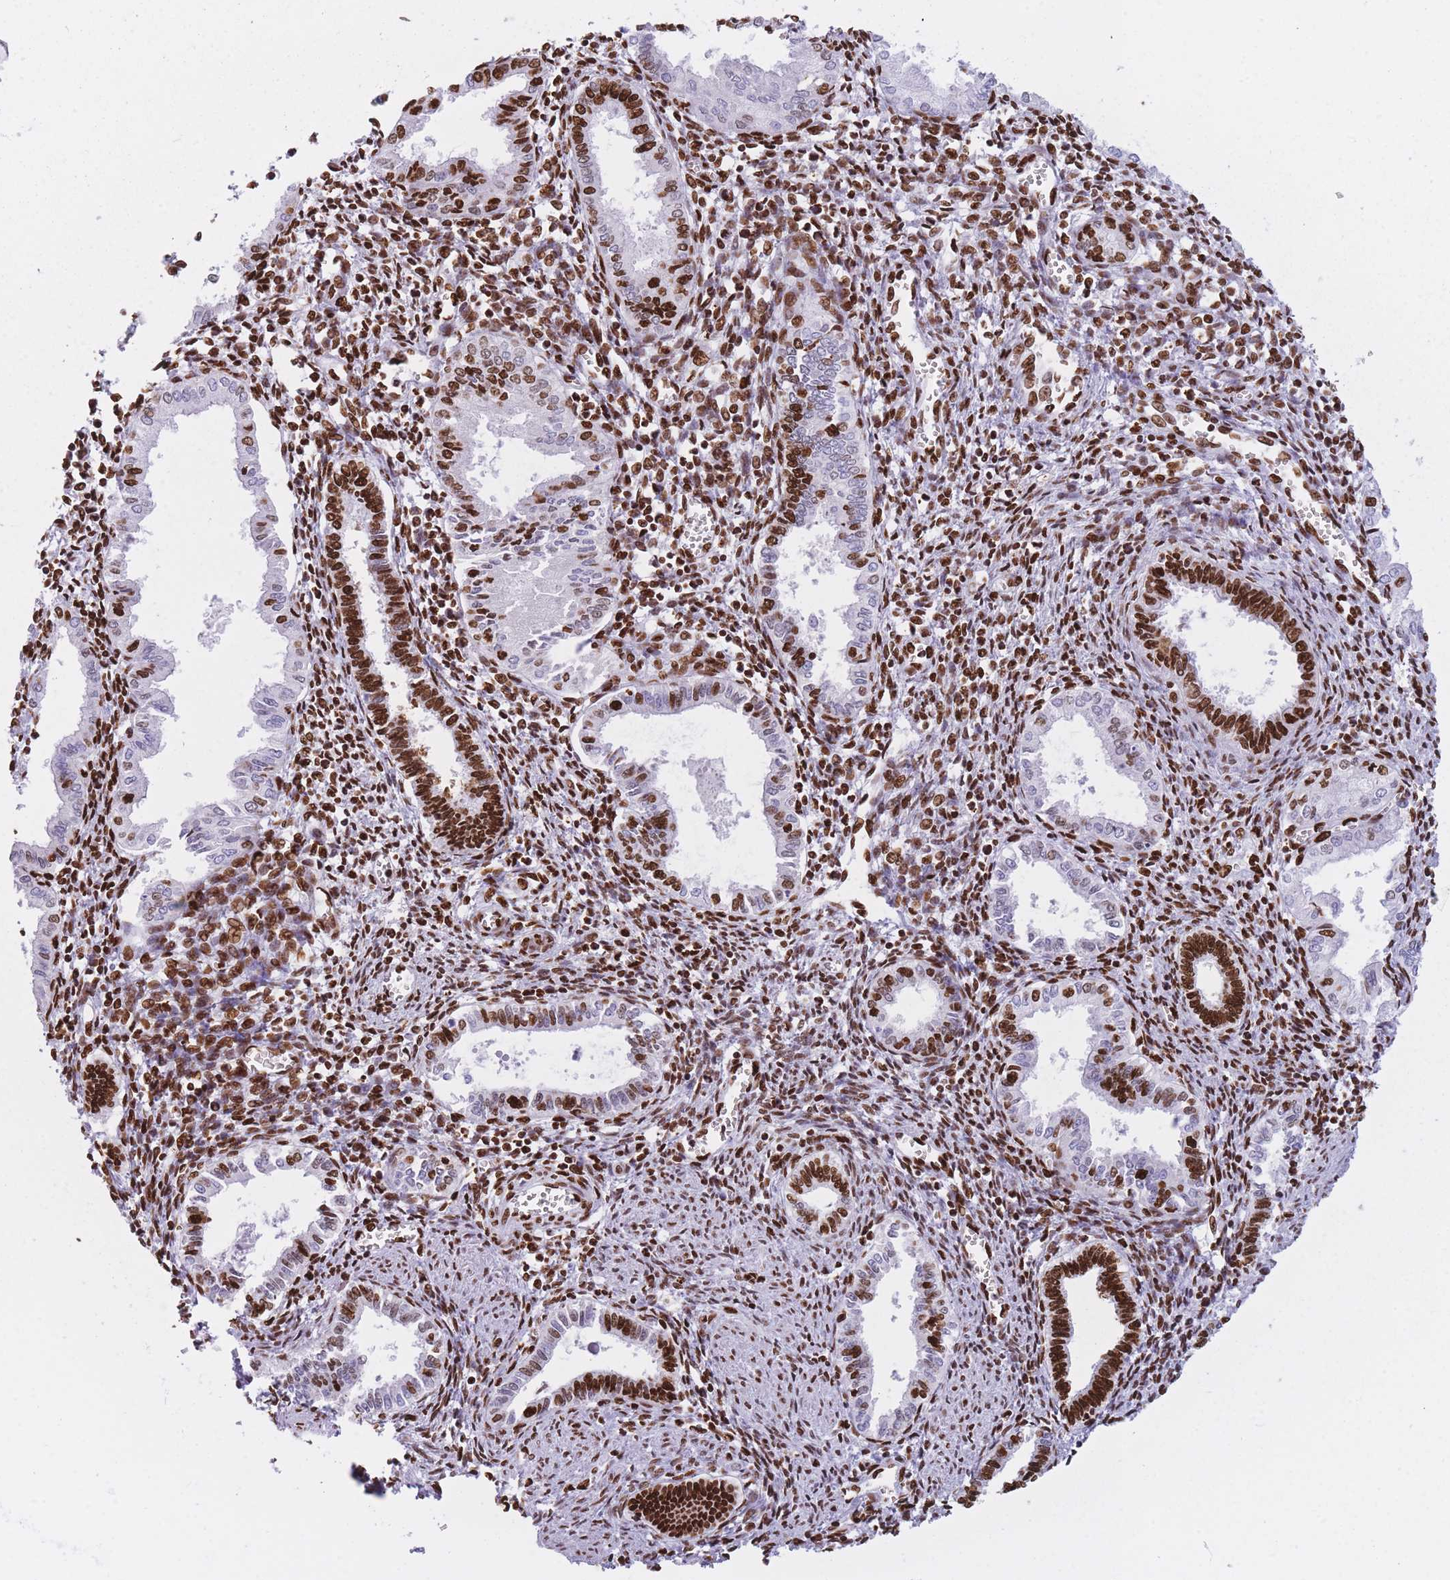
{"staining": {"intensity": "strong", "quantity": ">75%", "location": "nuclear"}, "tissue": "endometrium", "cell_type": "Cells in endometrial stroma", "image_type": "normal", "snomed": [{"axis": "morphology", "description": "Normal tissue, NOS"}, {"axis": "topography", "description": "Endometrium"}], "caption": "Benign endometrium displays strong nuclear expression in approximately >75% of cells in endometrial stroma, visualized by immunohistochemistry.", "gene": "HNRNPUL1", "patient": {"sex": "female", "age": 37}}